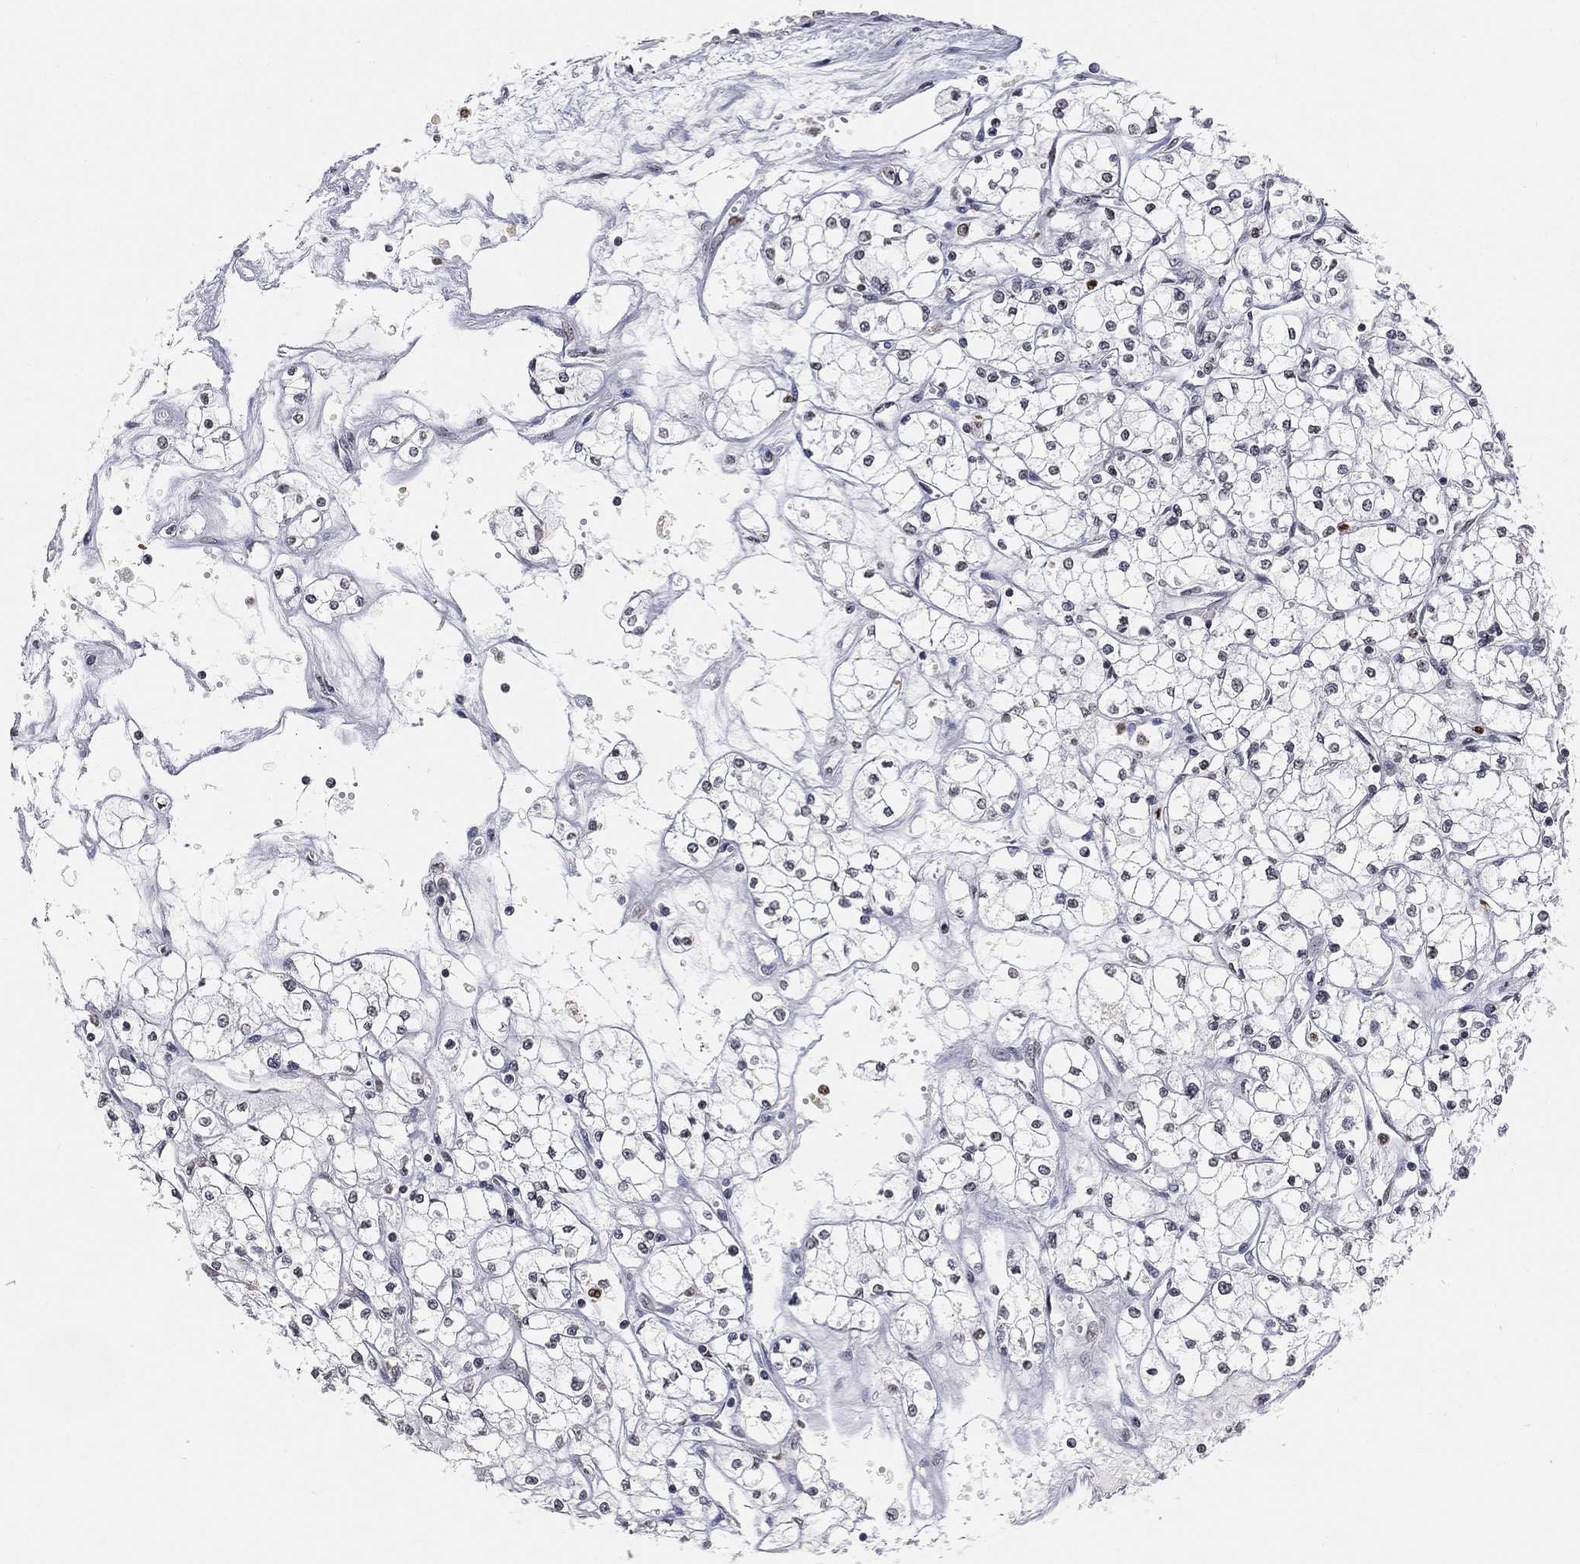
{"staining": {"intensity": "negative", "quantity": "none", "location": "none"}, "tissue": "renal cancer", "cell_type": "Tumor cells", "image_type": "cancer", "snomed": [{"axis": "morphology", "description": "Adenocarcinoma, NOS"}, {"axis": "topography", "description": "Kidney"}], "caption": "Tumor cells are negative for protein expression in human renal cancer (adenocarcinoma). (Brightfield microscopy of DAB immunohistochemistry (IHC) at high magnification).", "gene": "ARG1", "patient": {"sex": "male", "age": 67}}